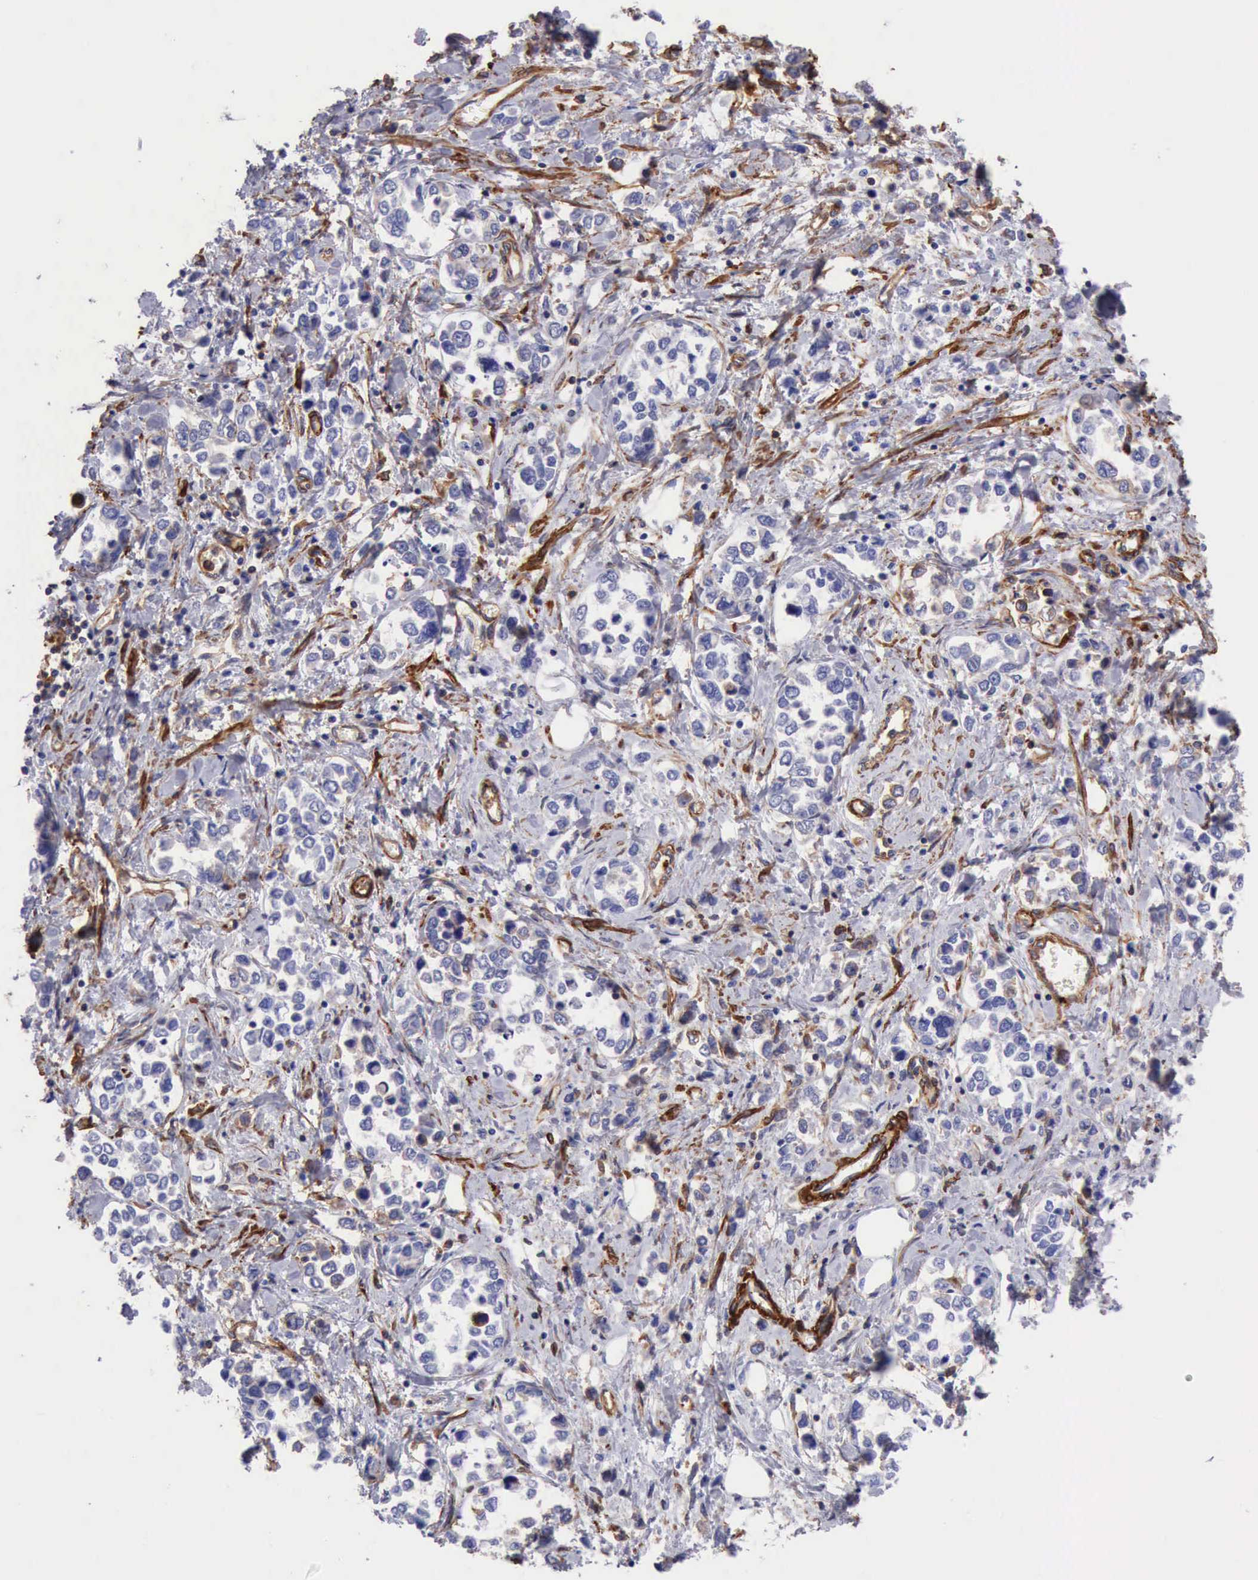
{"staining": {"intensity": "negative", "quantity": "none", "location": "none"}, "tissue": "stomach cancer", "cell_type": "Tumor cells", "image_type": "cancer", "snomed": [{"axis": "morphology", "description": "Adenocarcinoma, NOS"}, {"axis": "topography", "description": "Stomach, upper"}], "caption": "Histopathology image shows no significant protein expression in tumor cells of adenocarcinoma (stomach). Brightfield microscopy of immunohistochemistry (IHC) stained with DAB (brown) and hematoxylin (blue), captured at high magnification.", "gene": "FLNA", "patient": {"sex": "male", "age": 76}}